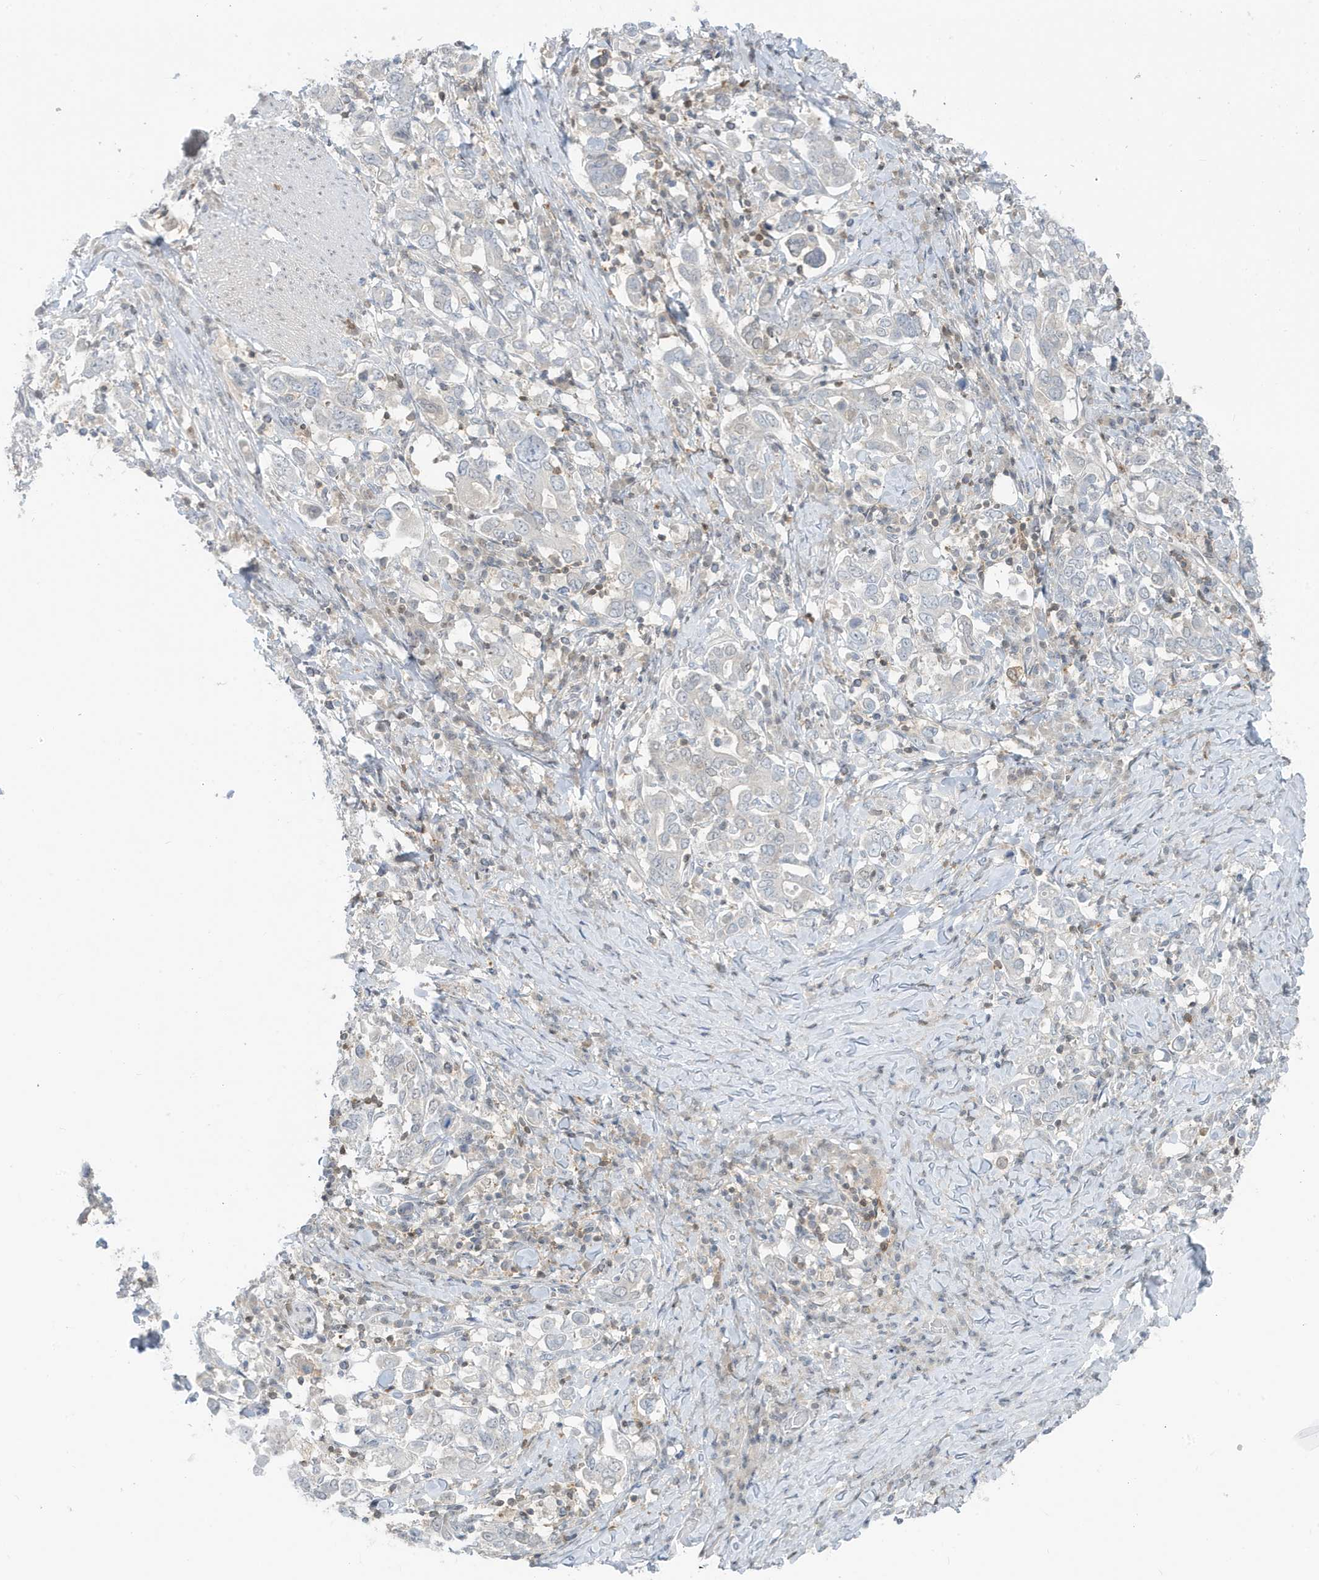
{"staining": {"intensity": "negative", "quantity": "none", "location": "none"}, "tissue": "stomach cancer", "cell_type": "Tumor cells", "image_type": "cancer", "snomed": [{"axis": "morphology", "description": "Adenocarcinoma, NOS"}, {"axis": "topography", "description": "Stomach, upper"}], "caption": "Immunohistochemical staining of human stomach cancer (adenocarcinoma) reveals no significant expression in tumor cells.", "gene": "OGA", "patient": {"sex": "male", "age": 62}}